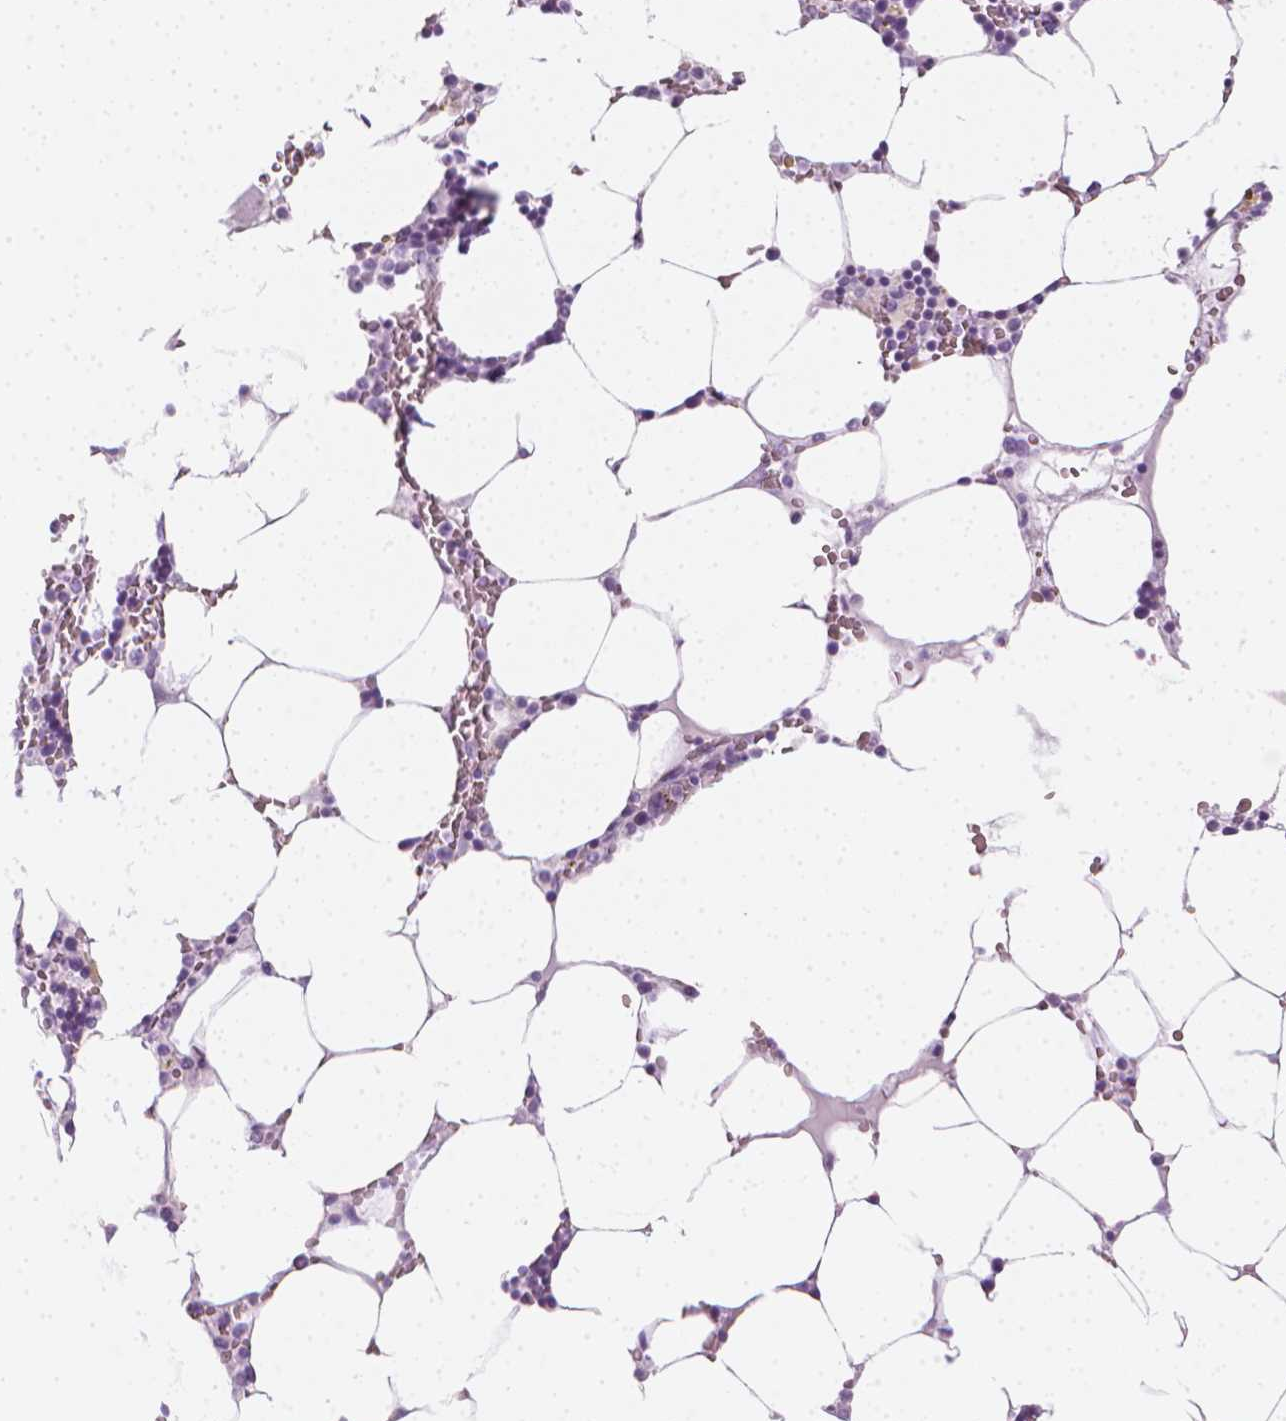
{"staining": {"intensity": "negative", "quantity": "none", "location": "none"}, "tissue": "bone marrow", "cell_type": "Hematopoietic cells", "image_type": "normal", "snomed": [{"axis": "morphology", "description": "Normal tissue, NOS"}, {"axis": "topography", "description": "Bone marrow"}], "caption": "Hematopoietic cells show no significant expression in normal bone marrow. (DAB IHC, high magnification).", "gene": "SCG3", "patient": {"sex": "male", "age": 64}}